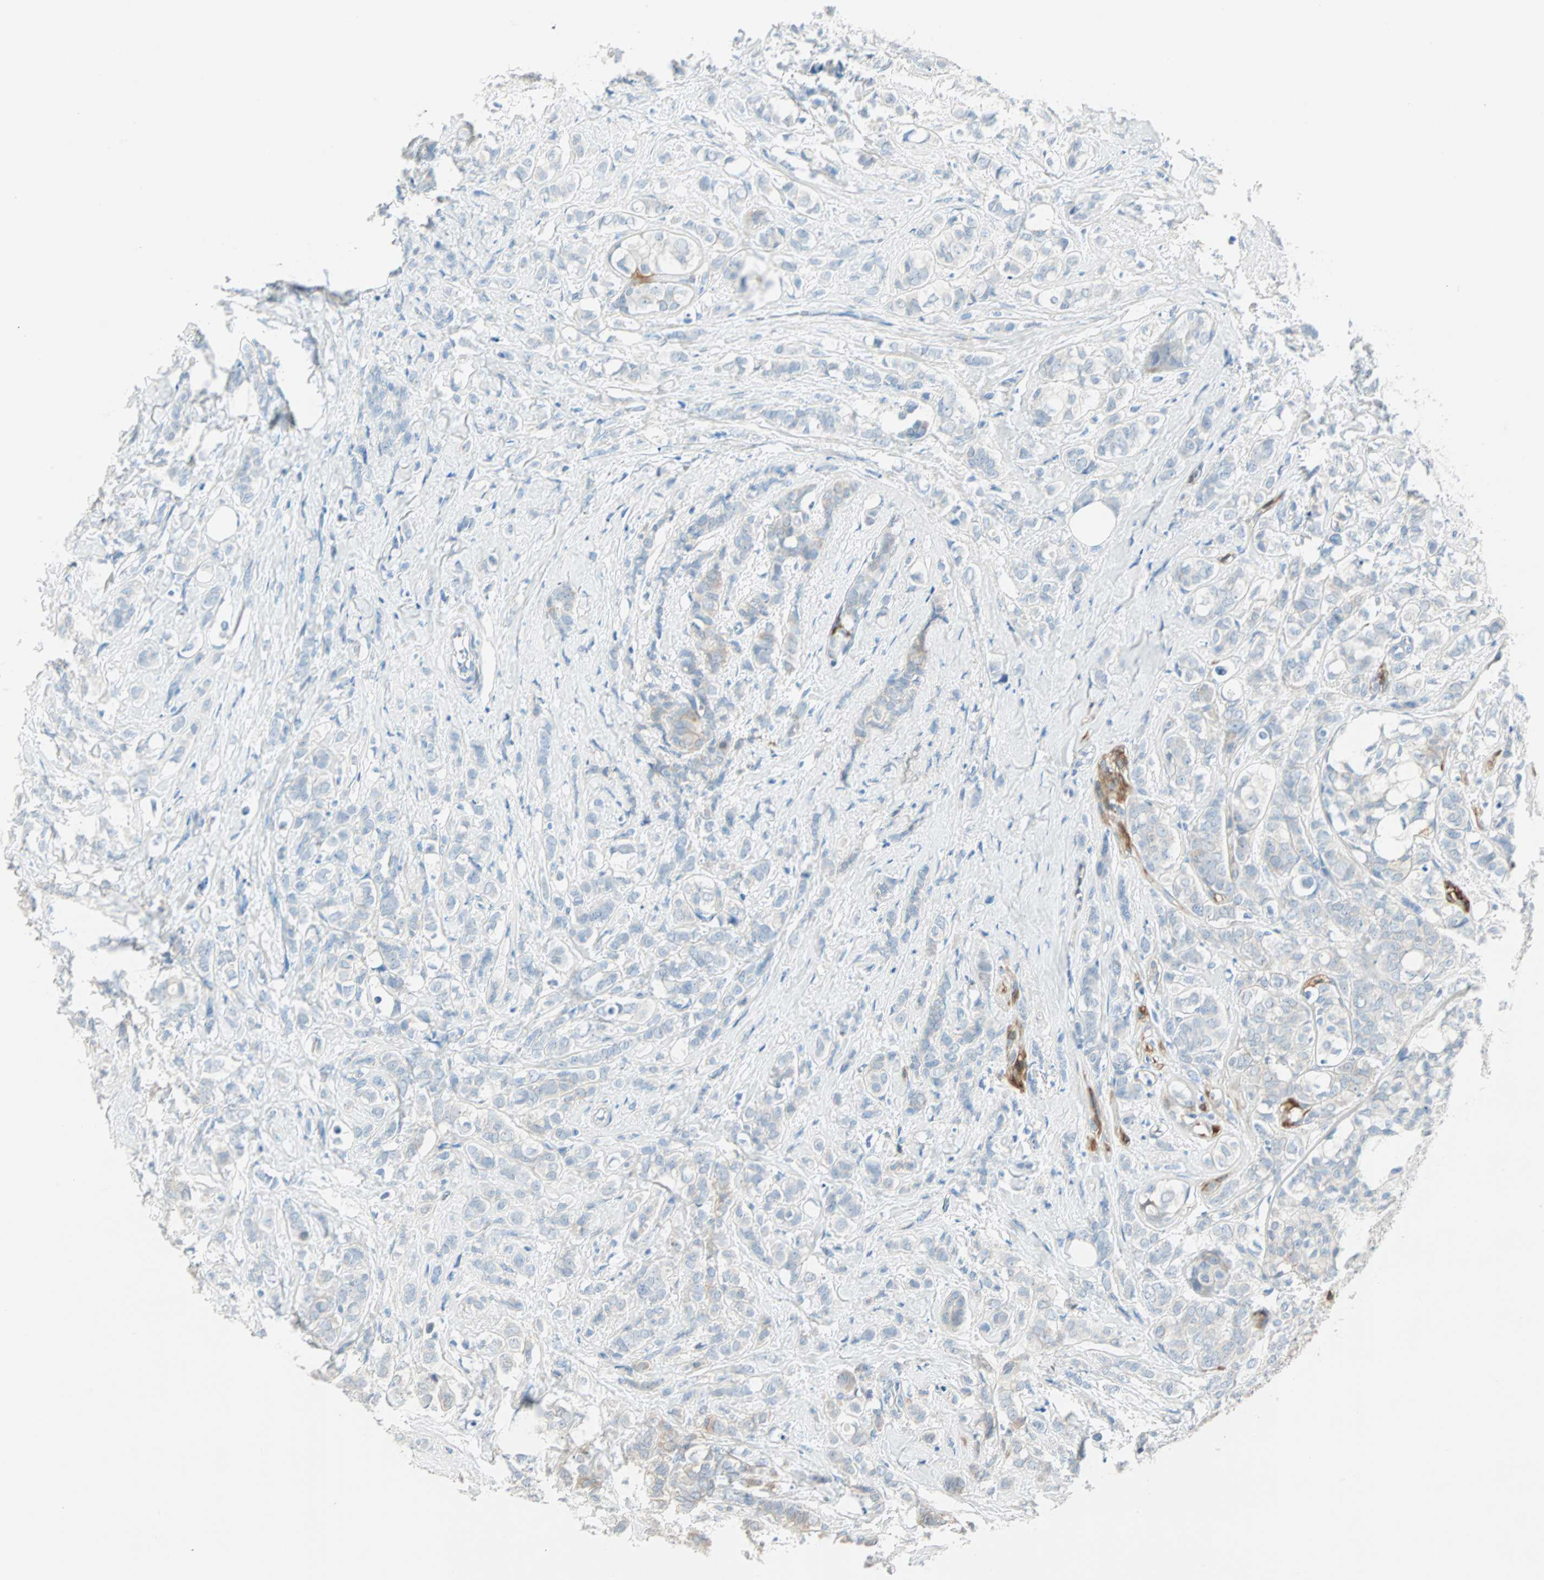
{"staining": {"intensity": "negative", "quantity": "none", "location": "none"}, "tissue": "breast cancer", "cell_type": "Tumor cells", "image_type": "cancer", "snomed": [{"axis": "morphology", "description": "Lobular carcinoma"}, {"axis": "topography", "description": "Breast"}], "caption": "The image displays no staining of tumor cells in breast cancer (lobular carcinoma).", "gene": "ATF6", "patient": {"sex": "female", "age": 60}}